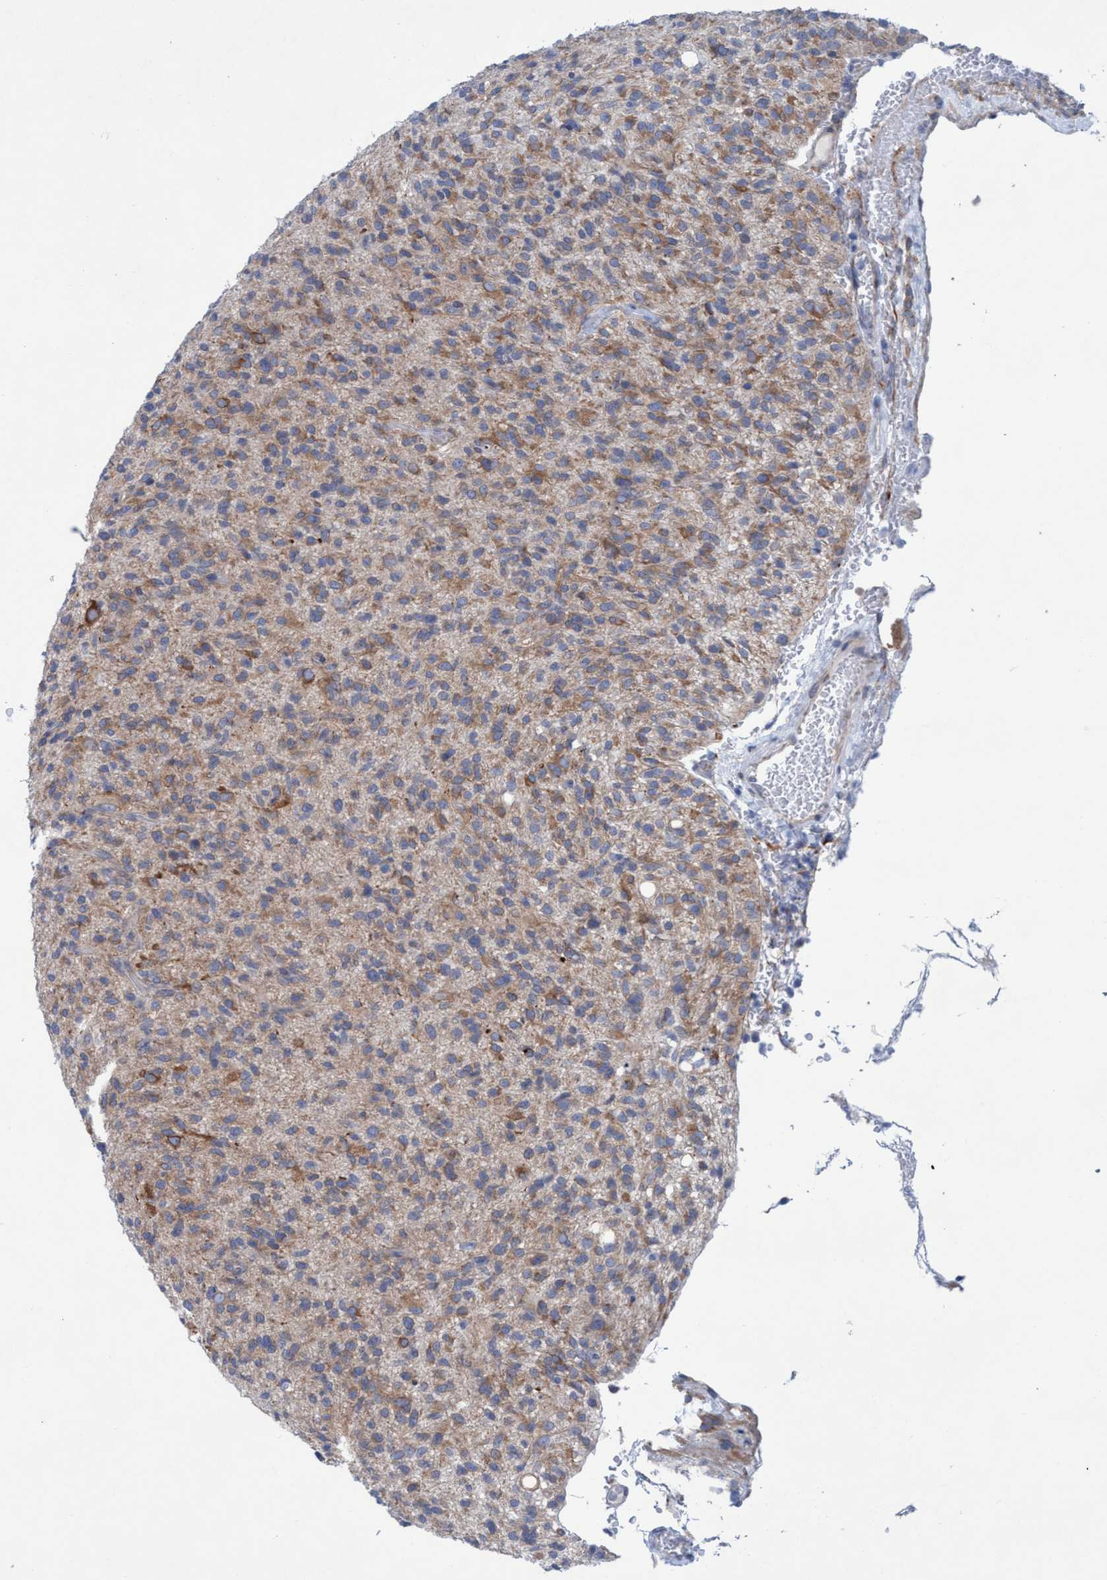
{"staining": {"intensity": "moderate", "quantity": ">75%", "location": "cytoplasmic/membranous"}, "tissue": "glioma", "cell_type": "Tumor cells", "image_type": "cancer", "snomed": [{"axis": "morphology", "description": "Glioma, malignant, High grade"}, {"axis": "topography", "description": "Brain"}], "caption": "Tumor cells display medium levels of moderate cytoplasmic/membranous positivity in approximately >75% of cells in malignant glioma (high-grade). The staining was performed using DAB (3,3'-diaminobenzidine) to visualize the protein expression in brown, while the nuclei were stained in blue with hematoxylin (Magnification: 20x).", "gene": "RSAD1", "patient": {"sex": "male", "age": 71}}